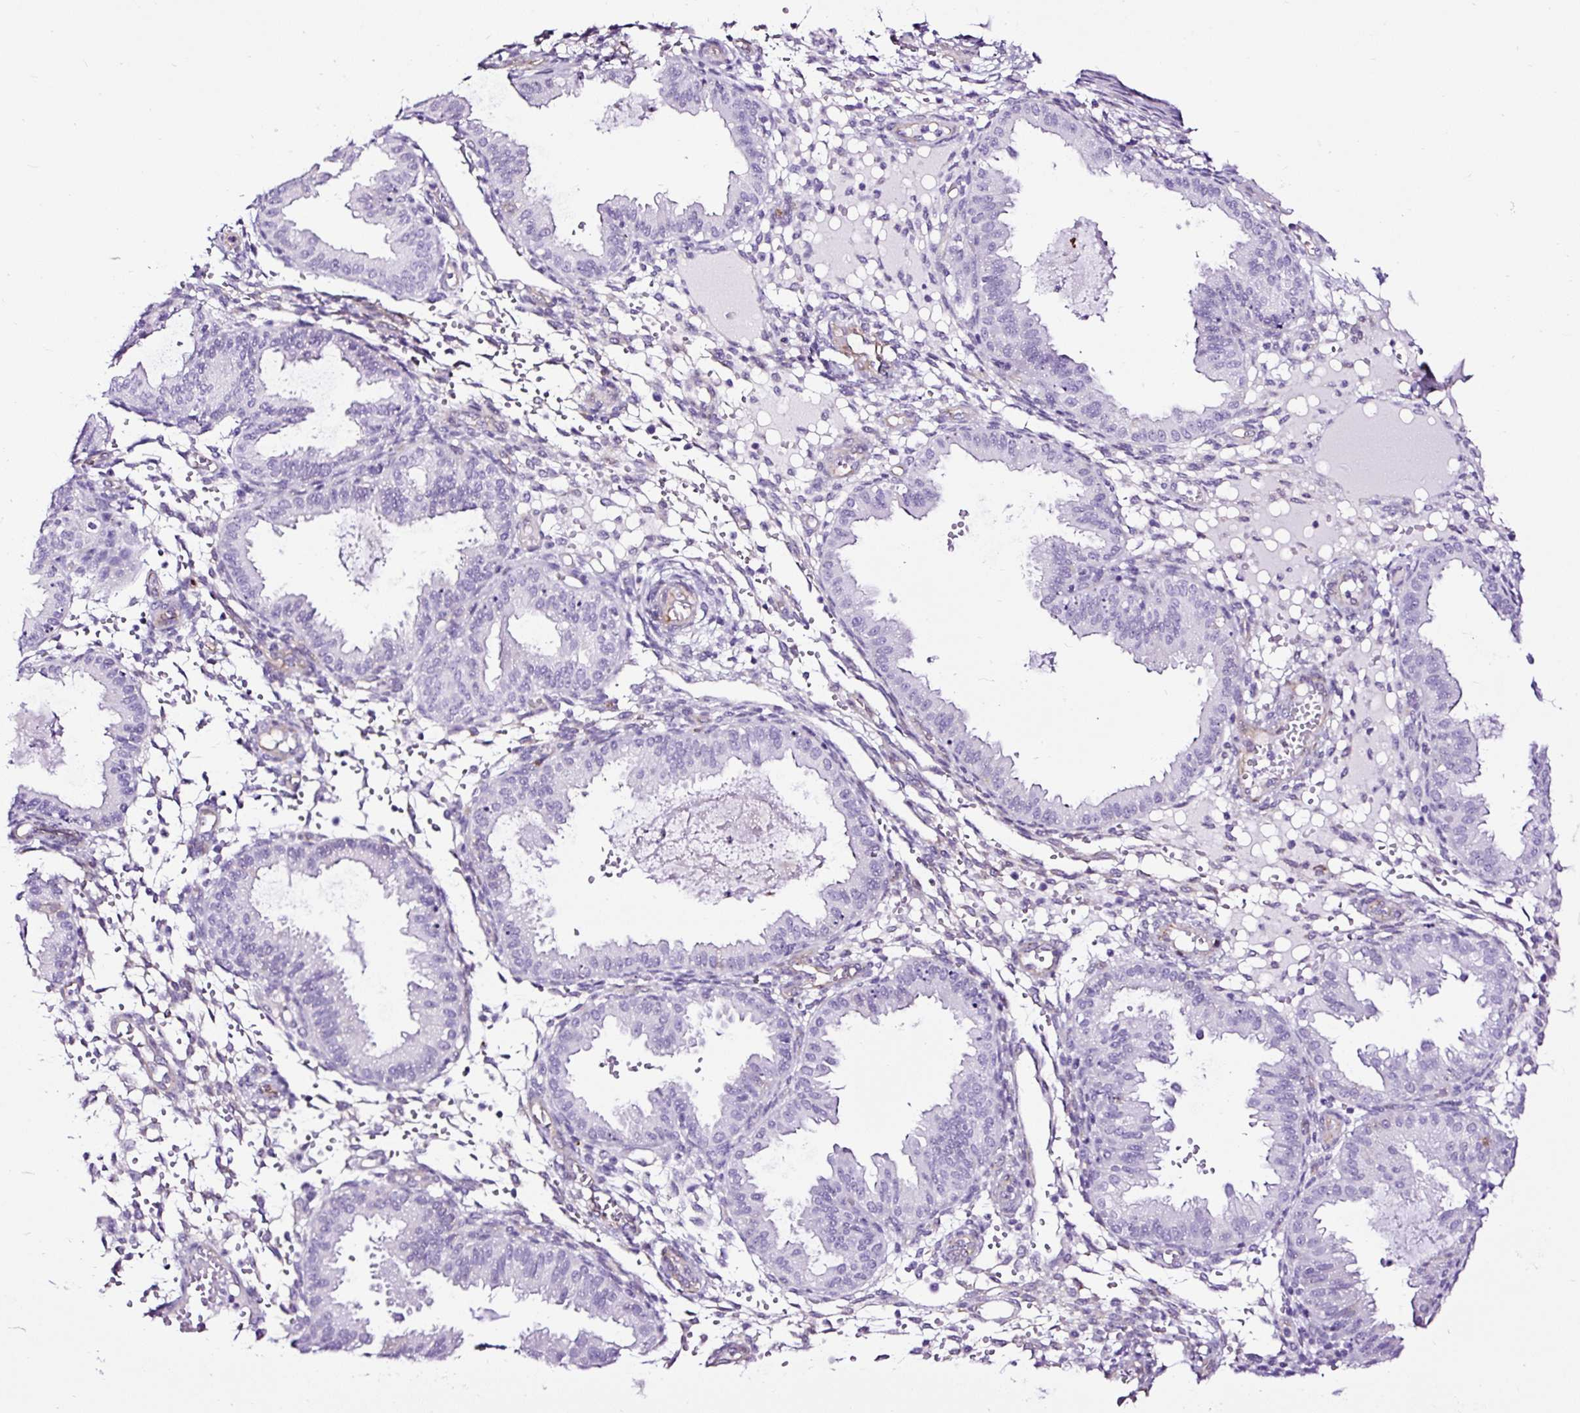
{"staining": {"intensity": "negative", "quantity": "none", "location": "none"}, "tissue": "endometrium", "cell_type": "Cells in endometrial stroma", "image_type": "normal", "snomed": [{"axis": "morphology", "description": "Normal tissue, NOS"}, {"axis": "topography", "description": "Endometrium"}], "caption": "This is an immunohistochemistry (IHC) image of unremarkable human endometrium. There is no expression in cells in endometrial stroma.", "gene": "SLC7A8", "patient": {"sex": "female", "age": 33}}